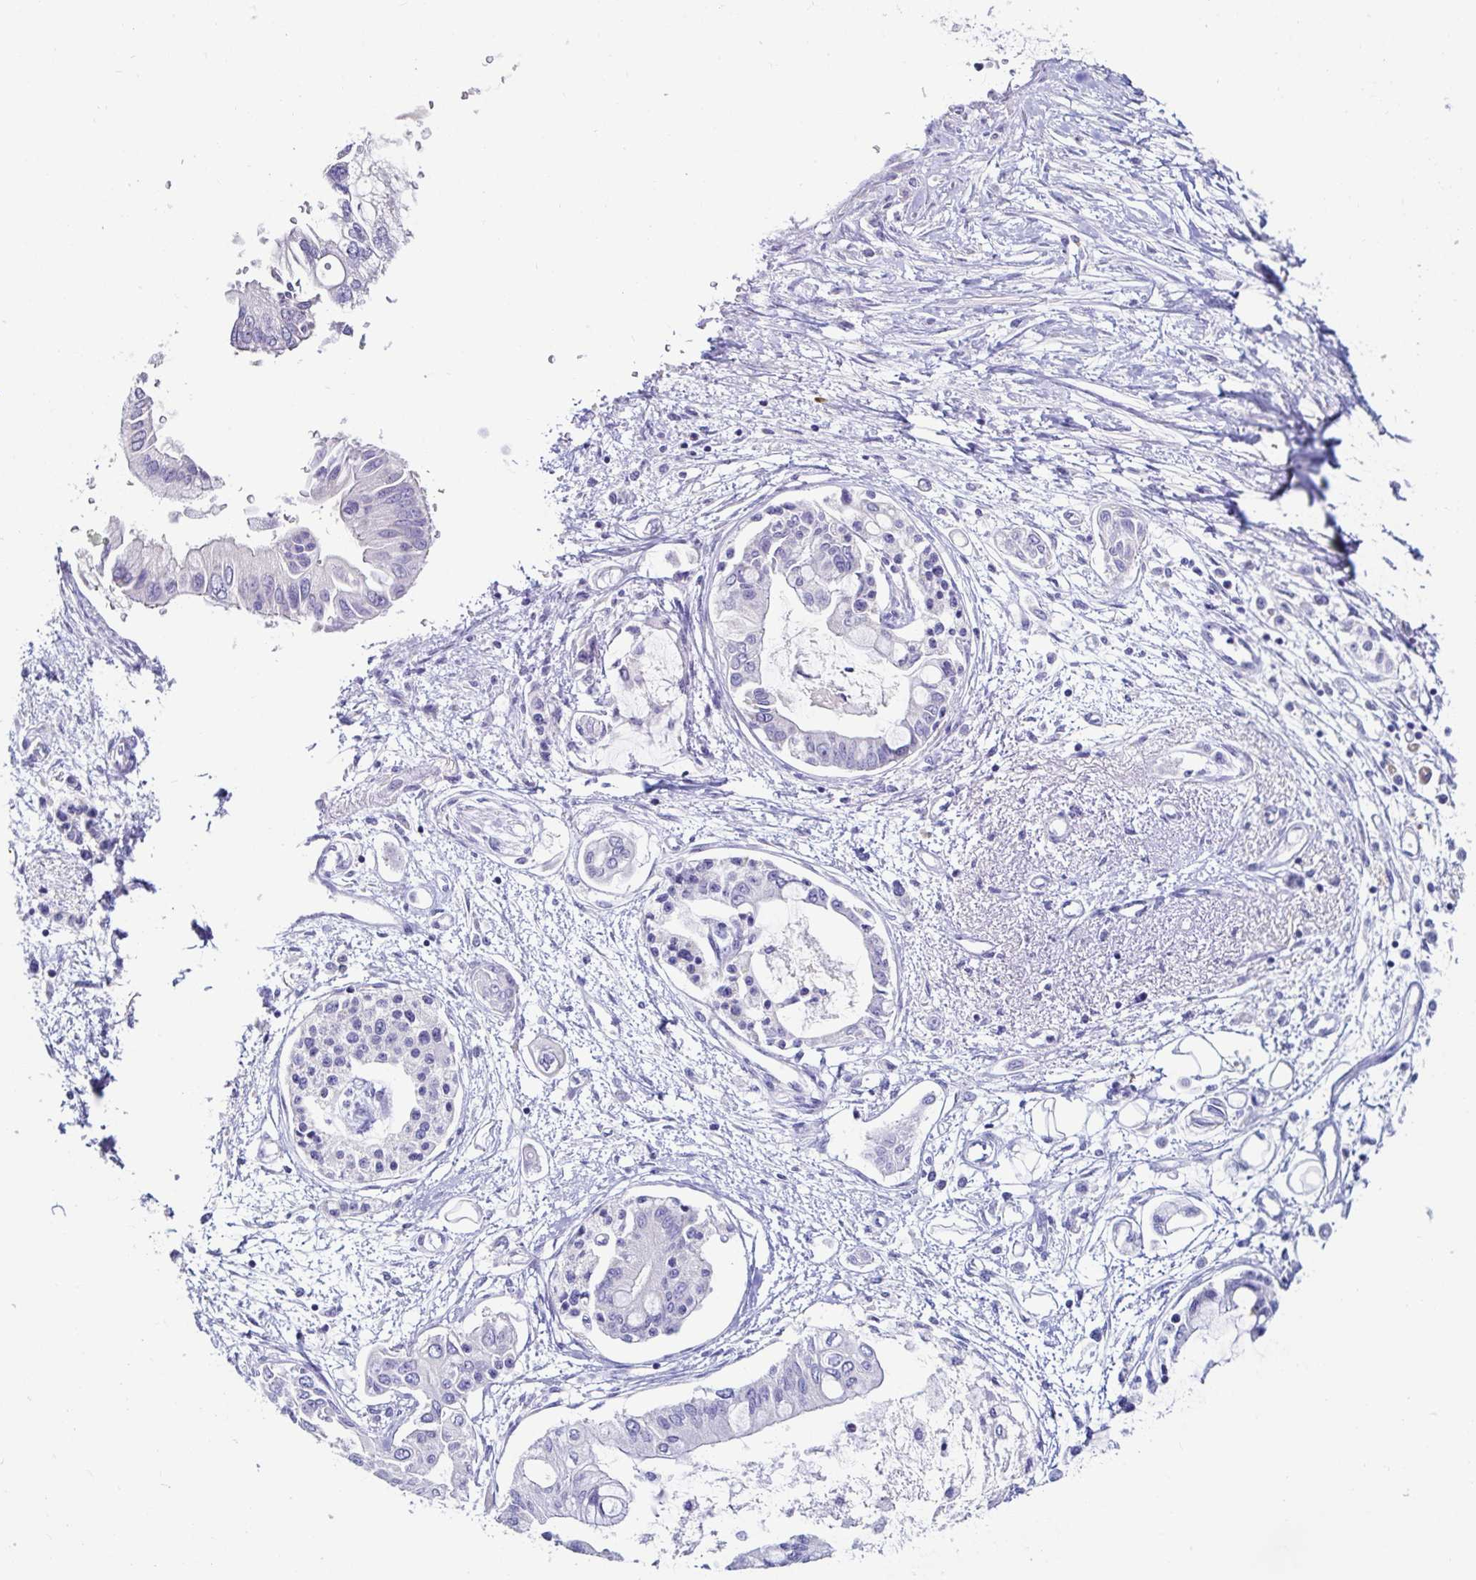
{"staining": {"intensity": "negative", "quantity": "none", "location": "none"}, "tissue": "pancreatic cancer", "cell_type": "Tumor cells", "image_type": "cancer", "snomed": [{"axis": "morphology", "description": "Adenocarcinoma, NOS"}, {"axis": "topography", "description": "Pancreas"}], "caption": "DAB immunohistochemical staining of pancreatic adenocarcinoma exhibits no significant staining in tumor cells.", "gene": "C4orf17", "patient": {"sex": "female", "age": 77}}